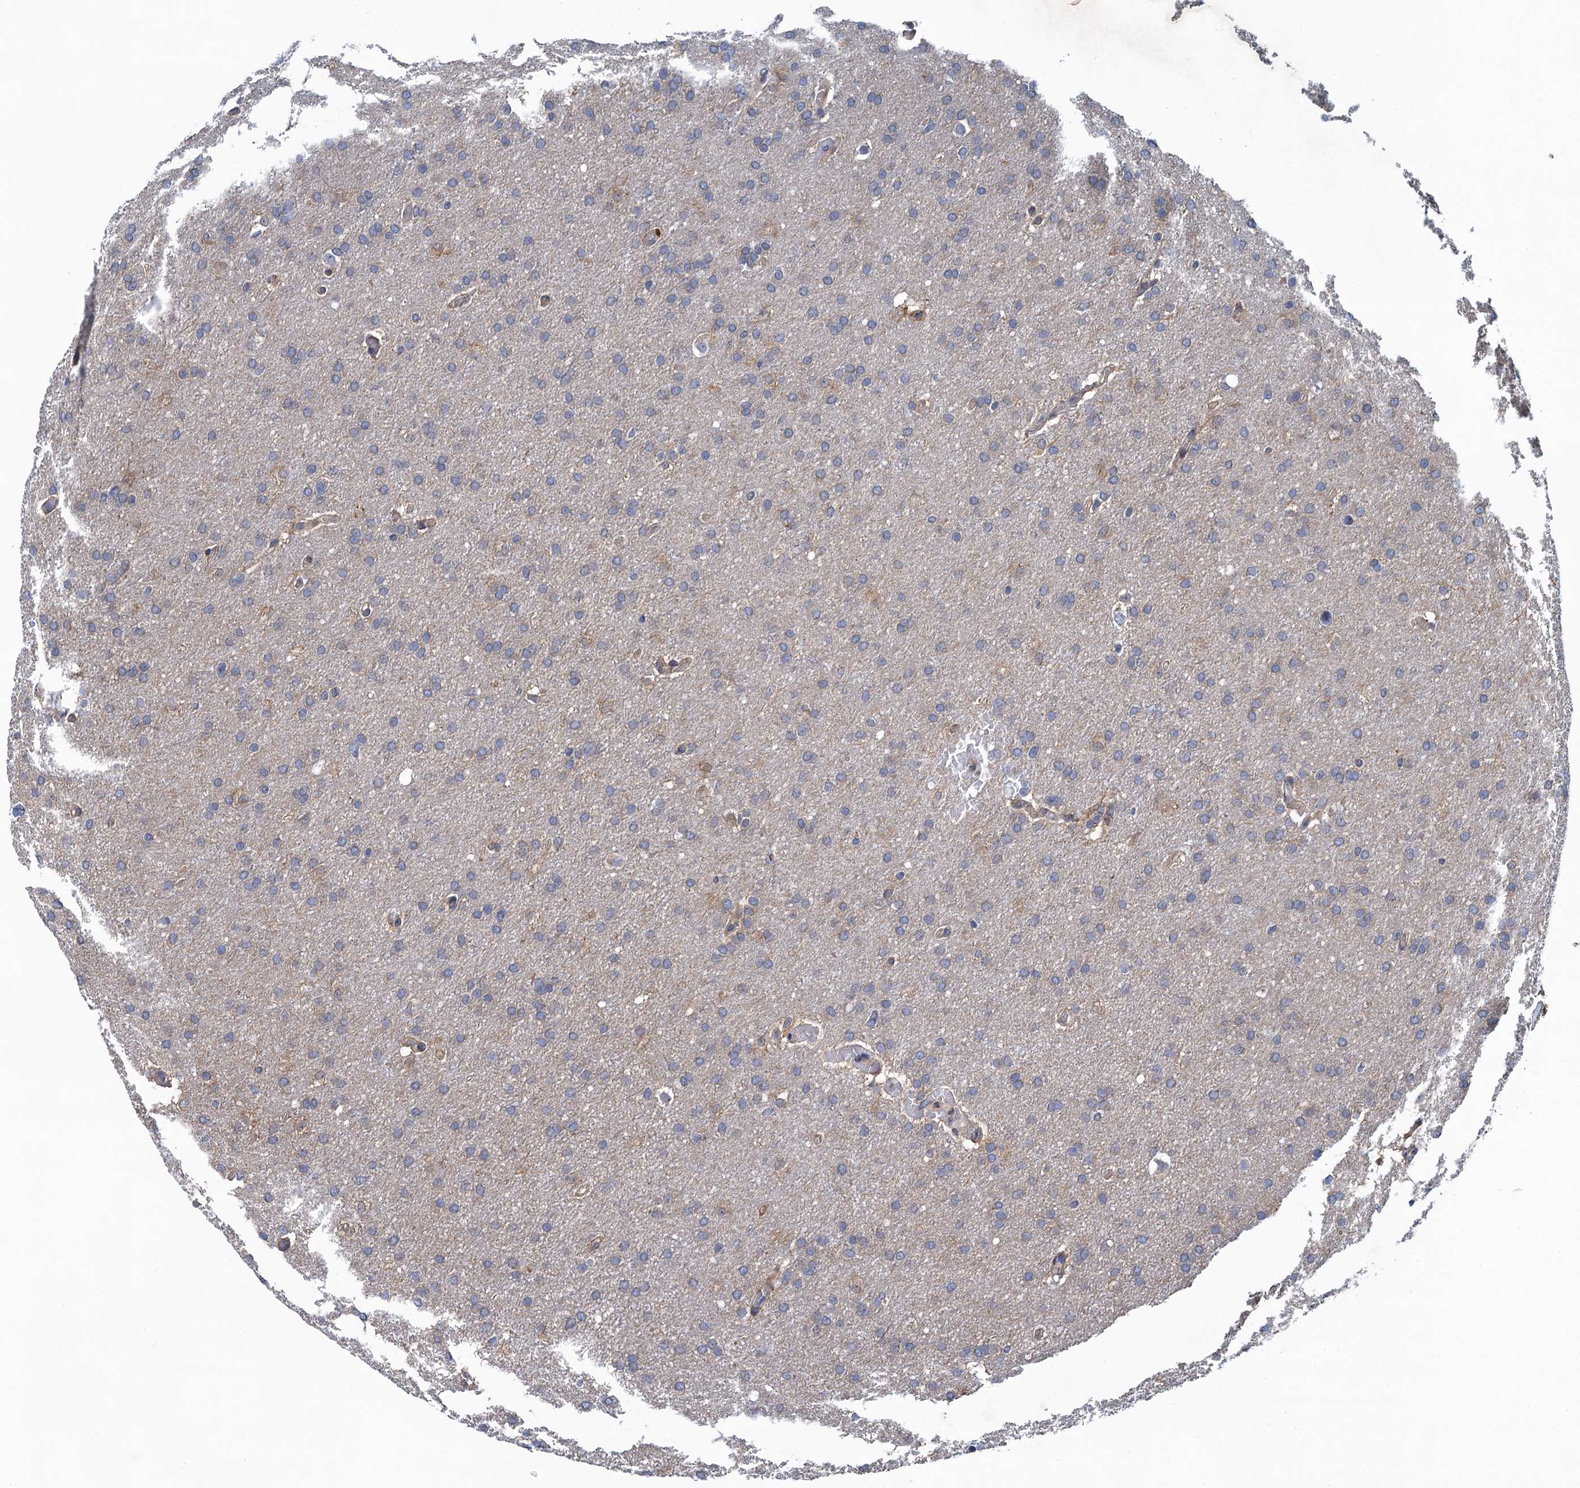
{"staining": {"intensity": "negative", "quantity": "none", "location": "none"}, "tissue": "glioma", "cell_type": "Tumor cells", "image_type": "cancer", "snomed": [{"axis": "morphology", "description": "Glioma, malignant, High grade"}, {"axis": "topography", "description": "Cerebral cortex"}], "caption": "Glioma stained for a protein using IHC reveals no expression tumor cells.", "gene": "CNTN5", "patient": {"sex": "female", "age": 36}}